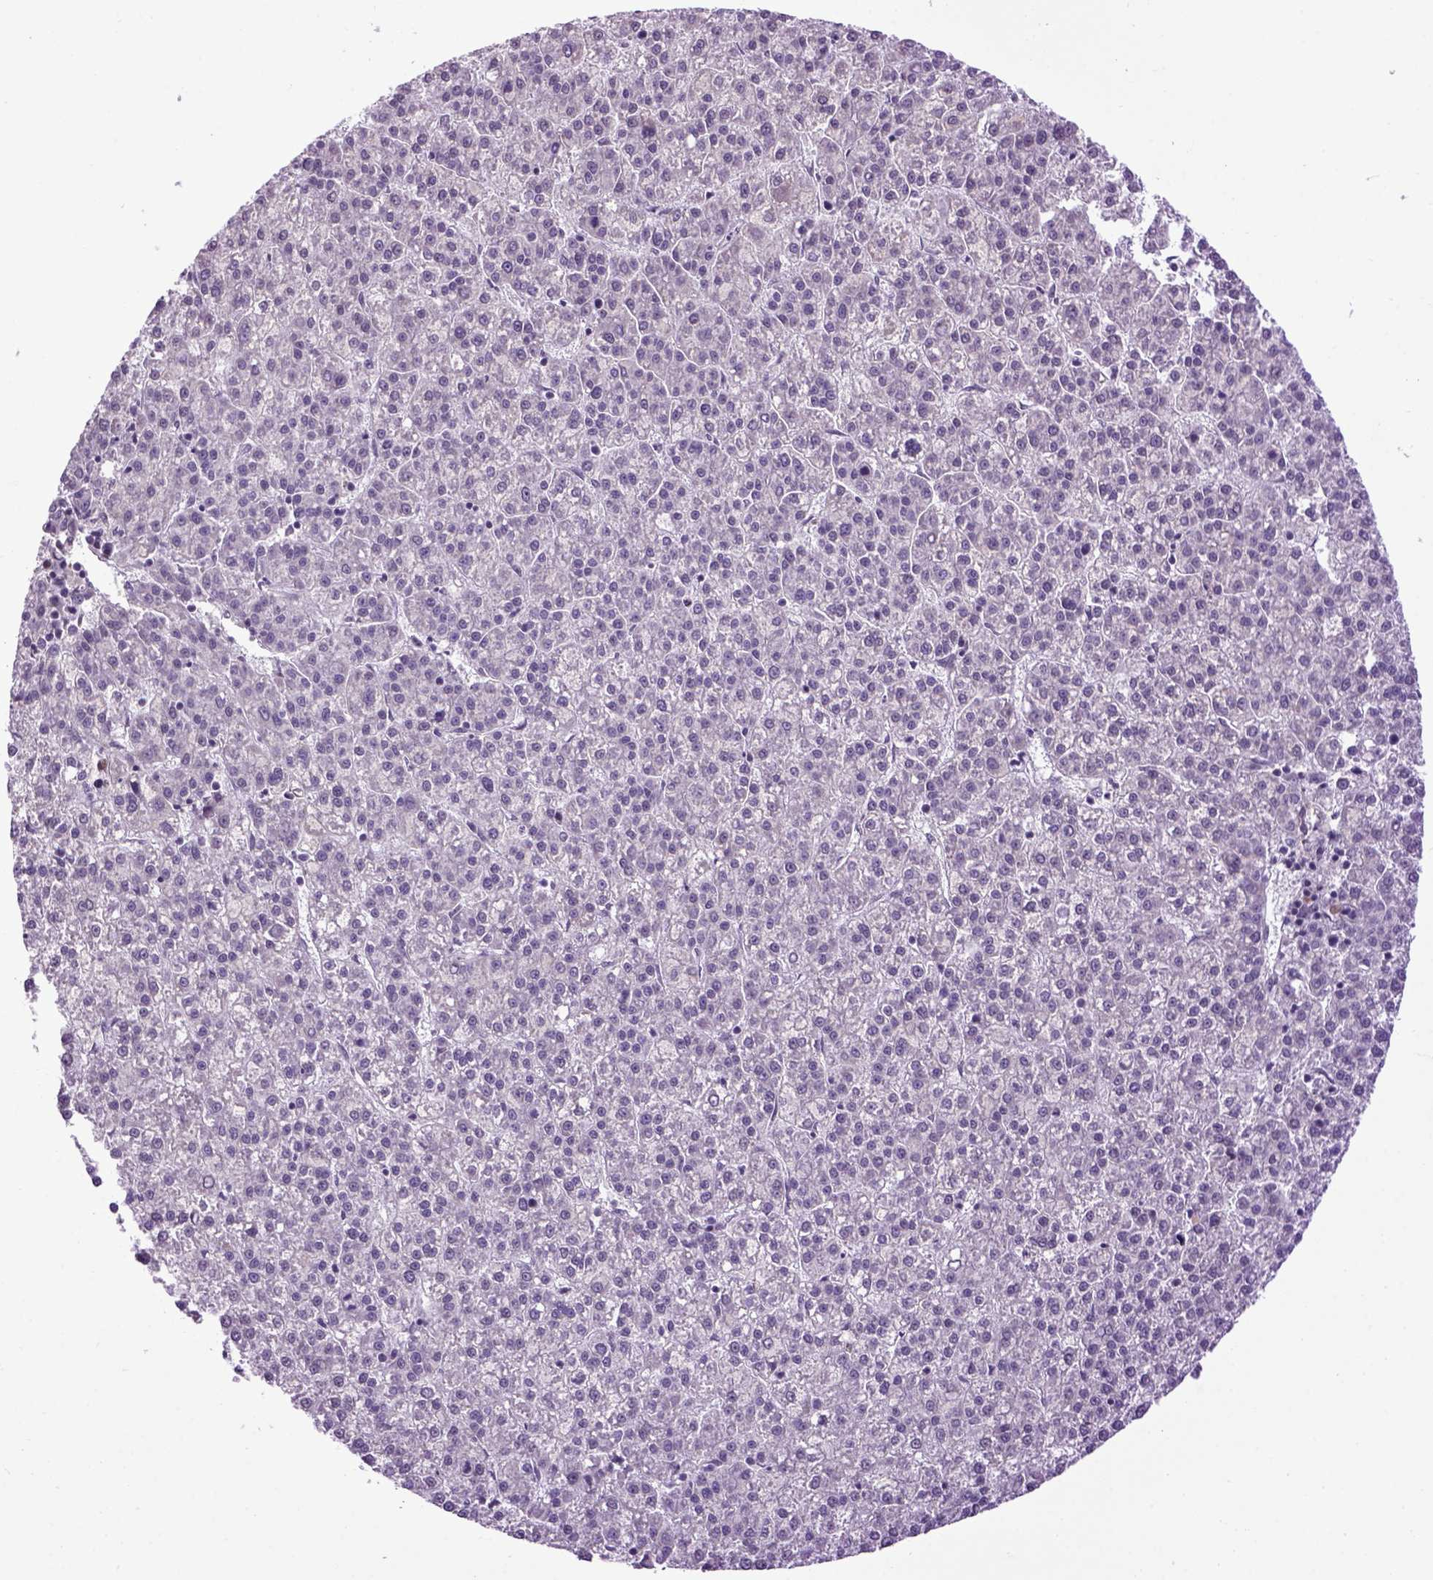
{"staining": {"intensity": "negative", "quantity": "none", "location": "none"}, "tissue": "liver cancer", "cell_type": "Tumor cells", "image_type": "cancer", "snomed": [{"axis": "morphology", "description": "Carcinoma, Hepatocellular, NOS"}, {"axis": "topography", "description": "Liver"}], "caption": "The micrograph exhibits no staining of tumor cells in liver cancer (hepatocellular carcinoma).", "gene": "EMILIN3", "patient": {"sex": "female", "age": 58}}